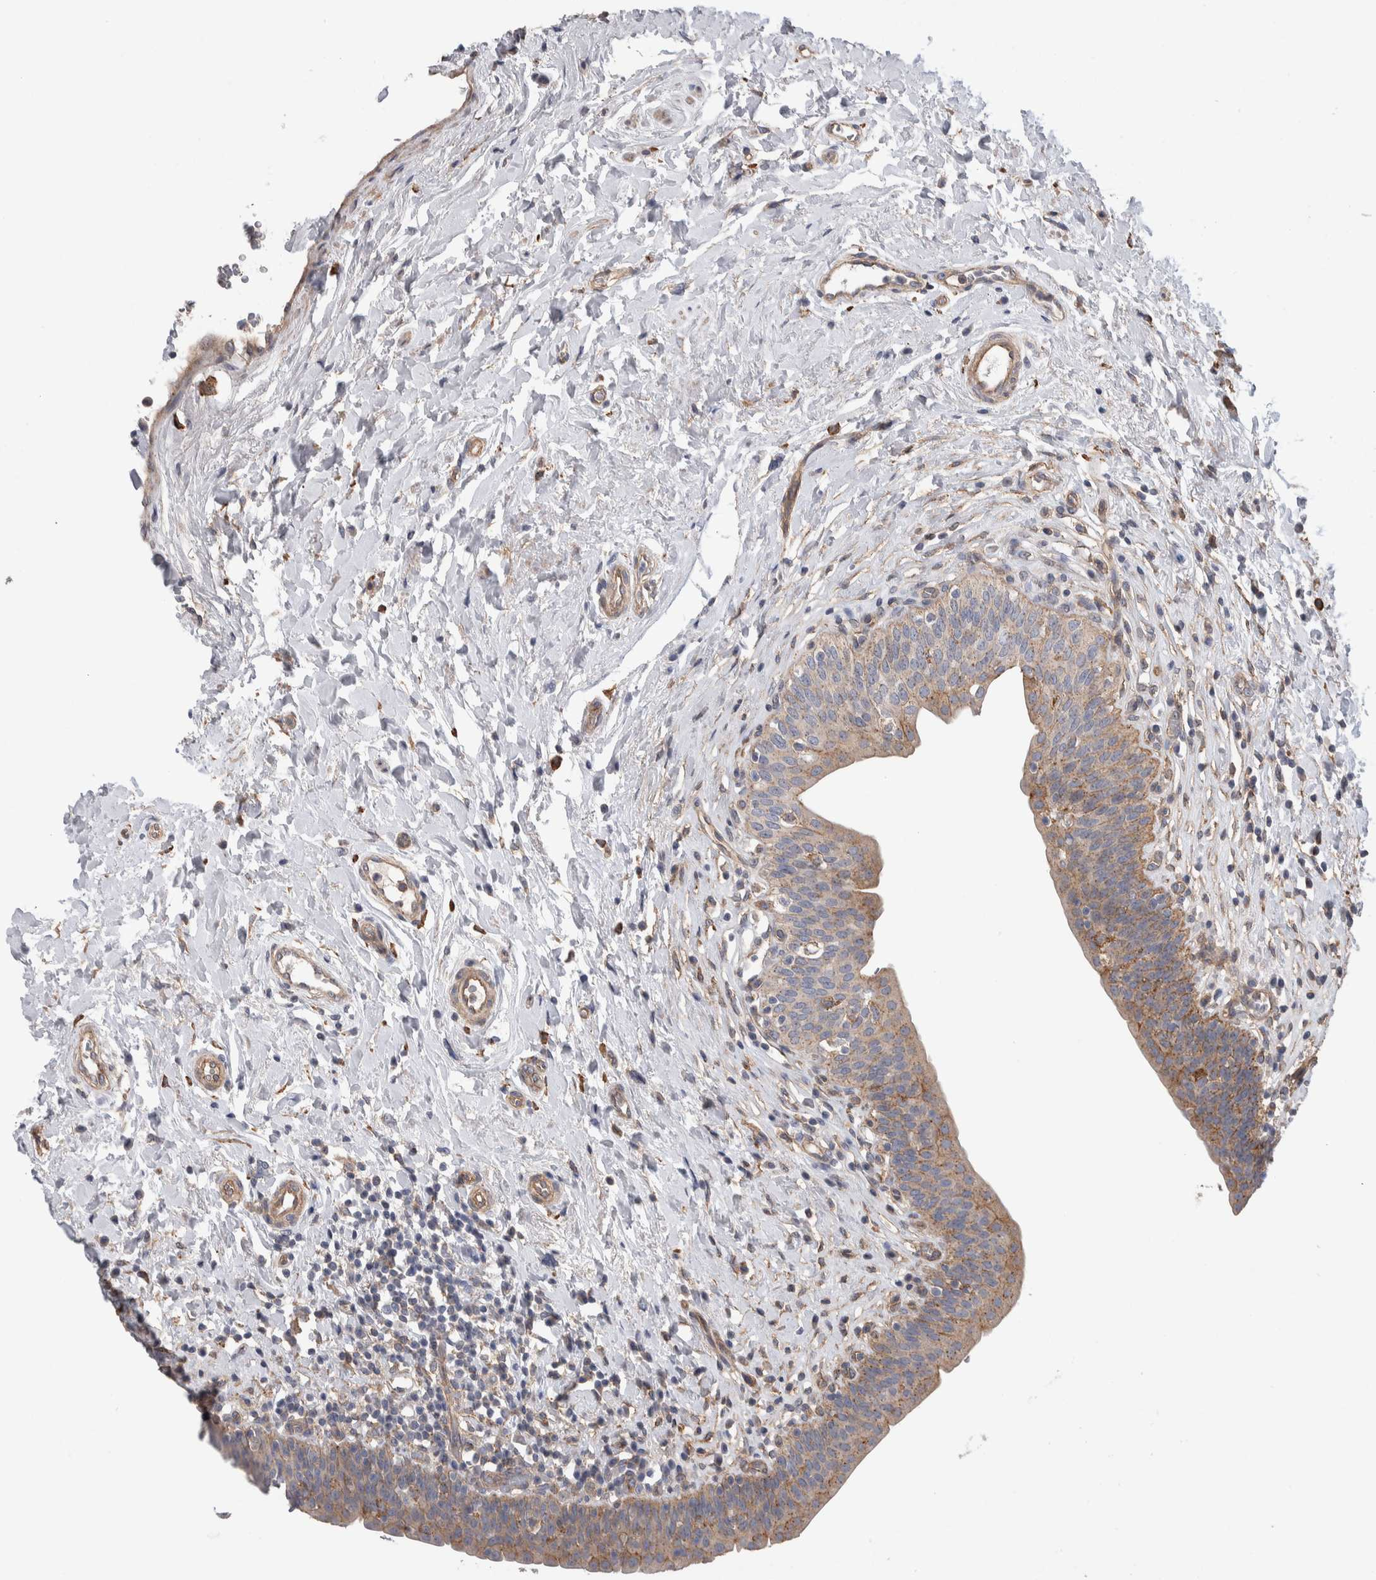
{"staining": {"intensity": "weak", "quantity": "<25%", "location": "cytoplasmic/membranous"}, "tissue": "urinary bladder", "cell_type": "Urothelial cells", "image_type": "normal", "snomed": [{"axis": "morphology", "description": "Normal tissue, NOS"}, {"axis": "topography", "description": "Urinary bladder"}], "caption": "This is an IHC photomicrograph of normal urinary bladder. There is no expression in urothelial cells.", "gene": "GCNA", "patient": {"sex": "male", "age": 83}}